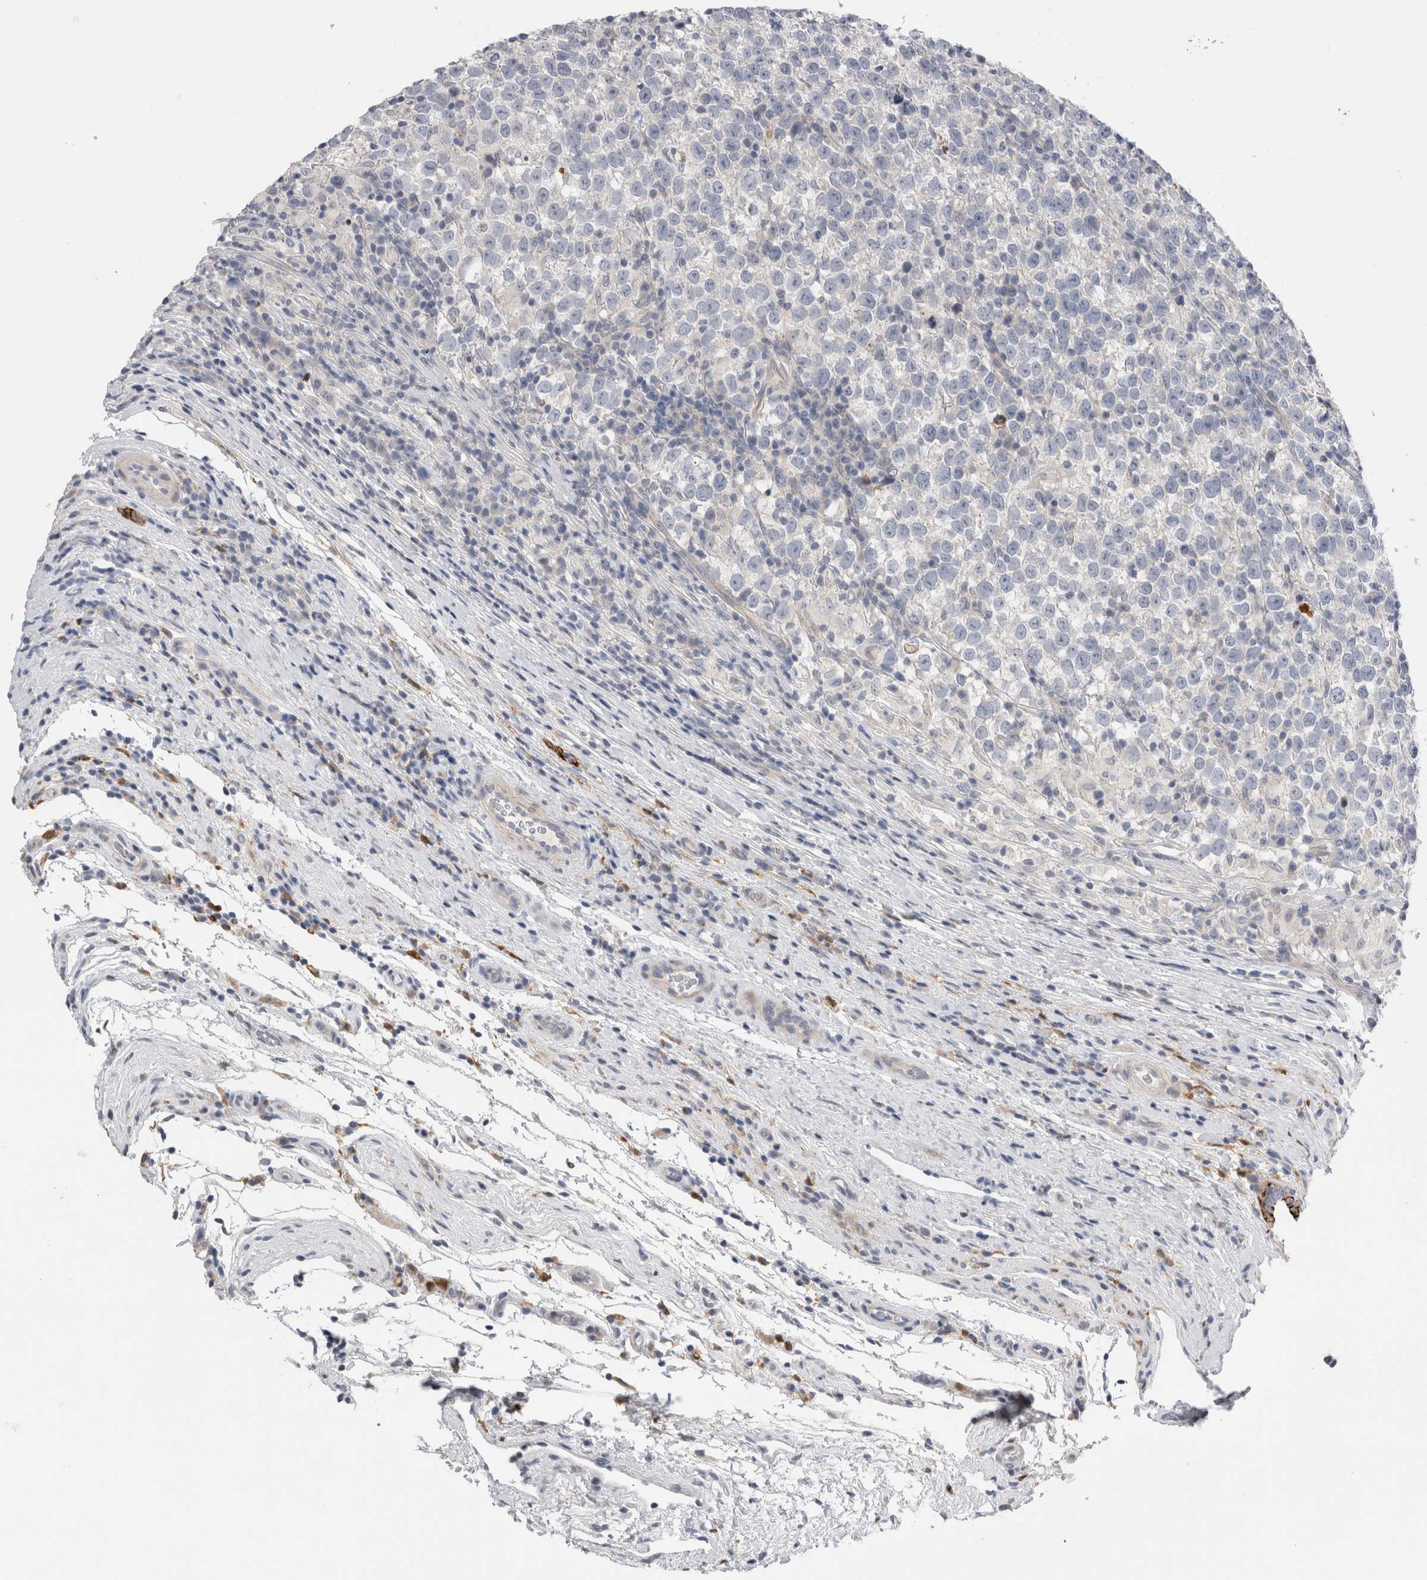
{"staining": {"intensity": "negative", "quantity": "none", "location": "none"}, "tissue": "testis cancer", "cell_type": "Tumor cells", "image_type": "cancer", "snomed": [{"axis": "morphology", "description": "Normal tissue, NOS"}, {"axis": "morphology", "description": "Seminoma, NOS"}, {"axis": "topography", "description": "Testis"}], "caption": "Immunohistochemistry (IHC) of testis cancer displays no positivity in tumor cells.", "gene": "SLC20A2", "patient": {"sex": "male", "age": 43}}